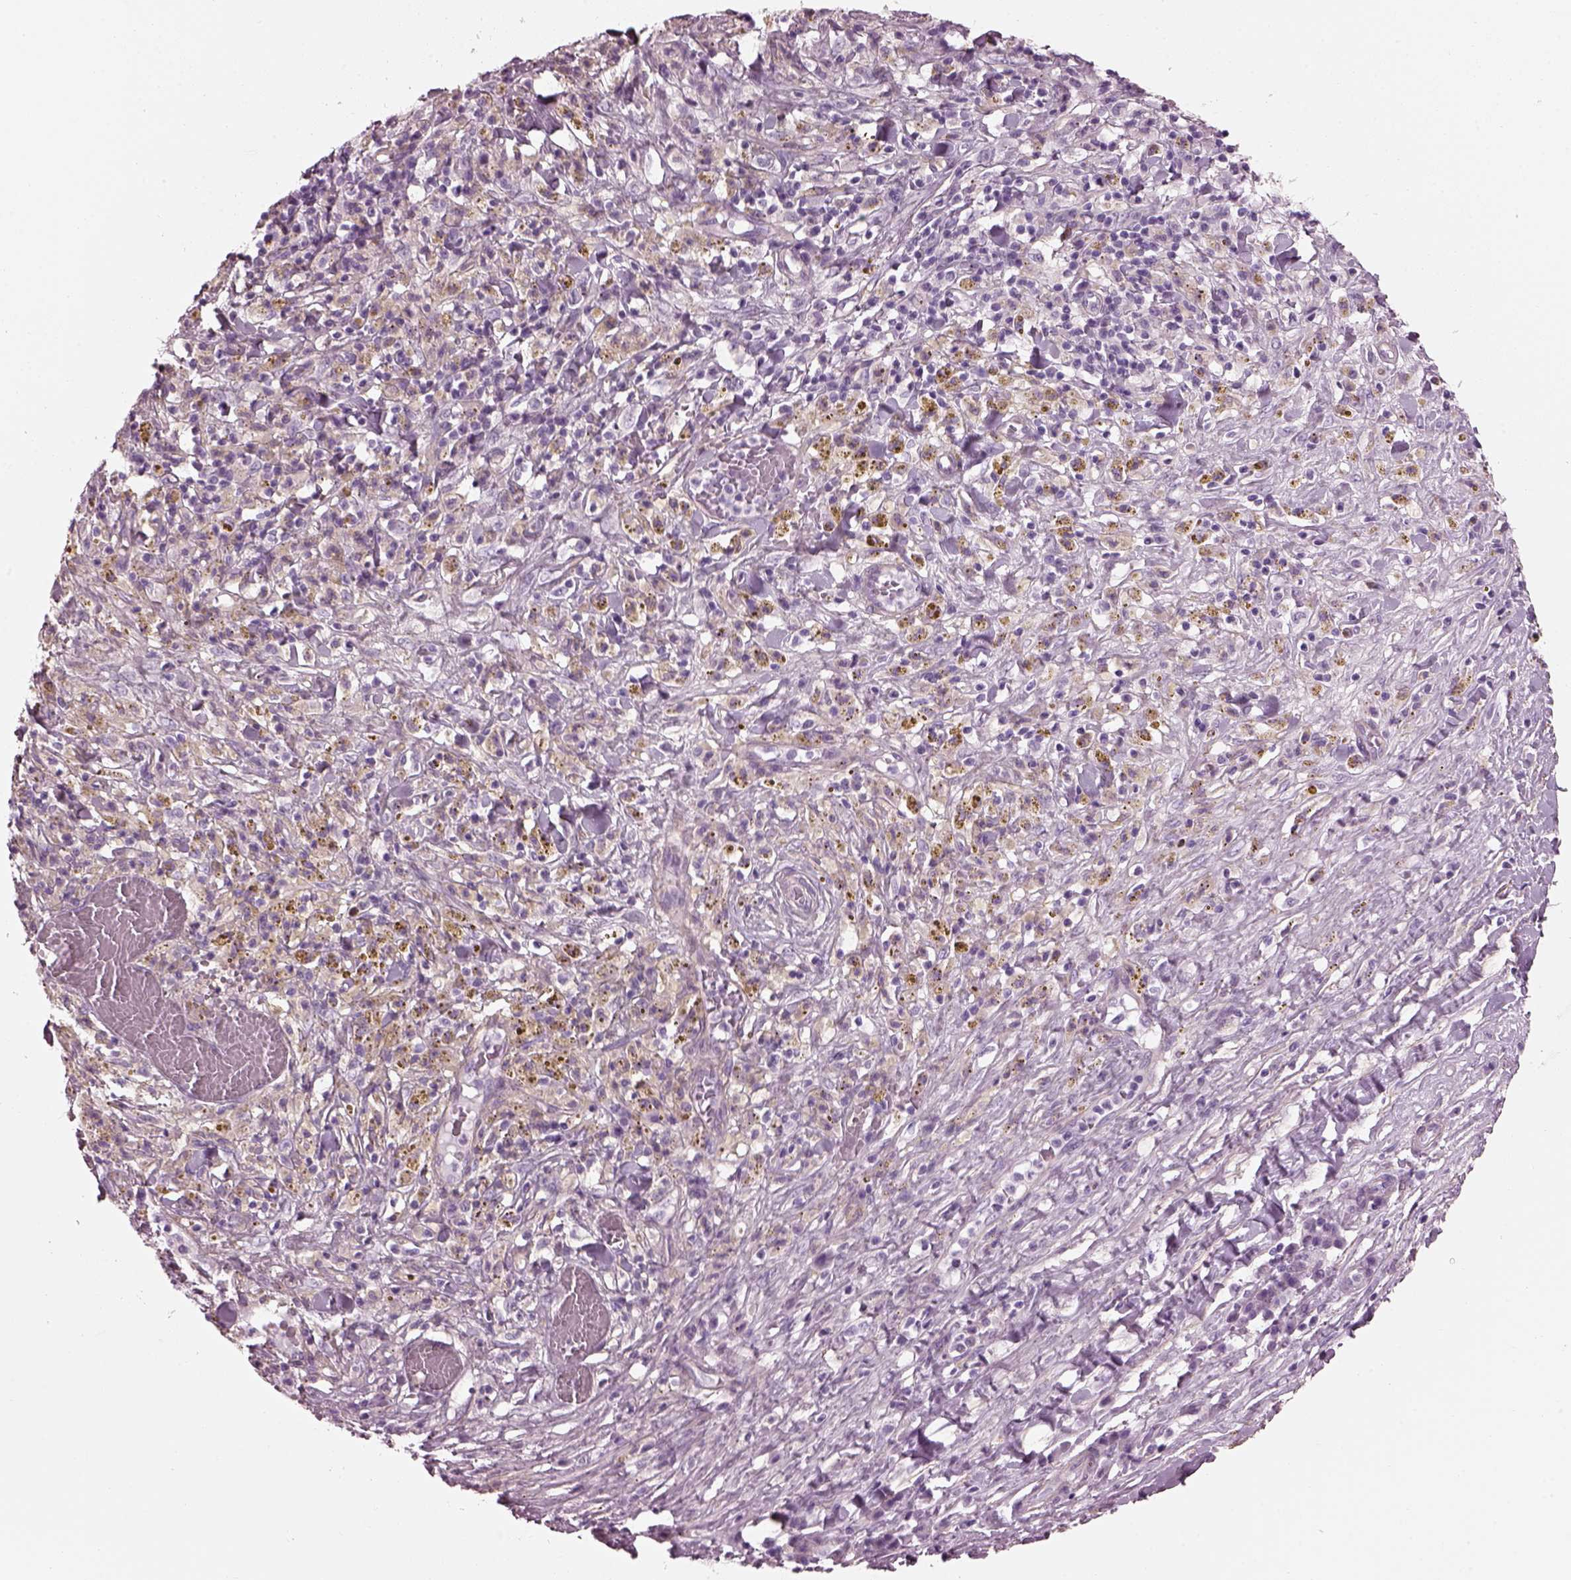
{"staining": {"intensity": "weak", "quantity": "<25%", "location": "cytoplasmic/membranous"}, "tissue": "melanoma", "cell_type": "Tumor cells", "image_type": "cancer", "snomed": [{"axis": "morphology", "description": "Malignant melanoma, NOS"}, {"axis": "topography", "description": "Skin"}], "caption": "IHC photomicrograph of neoplastic tissue: malignant melanoma stained with DAB reveals no significant protein staining in tumor cells. (DAB immunohistochemistry (IHC) with hematoxylin counter stain).", "gene": "BFSP1", "patient": {"sex": "female", "age": 91}}